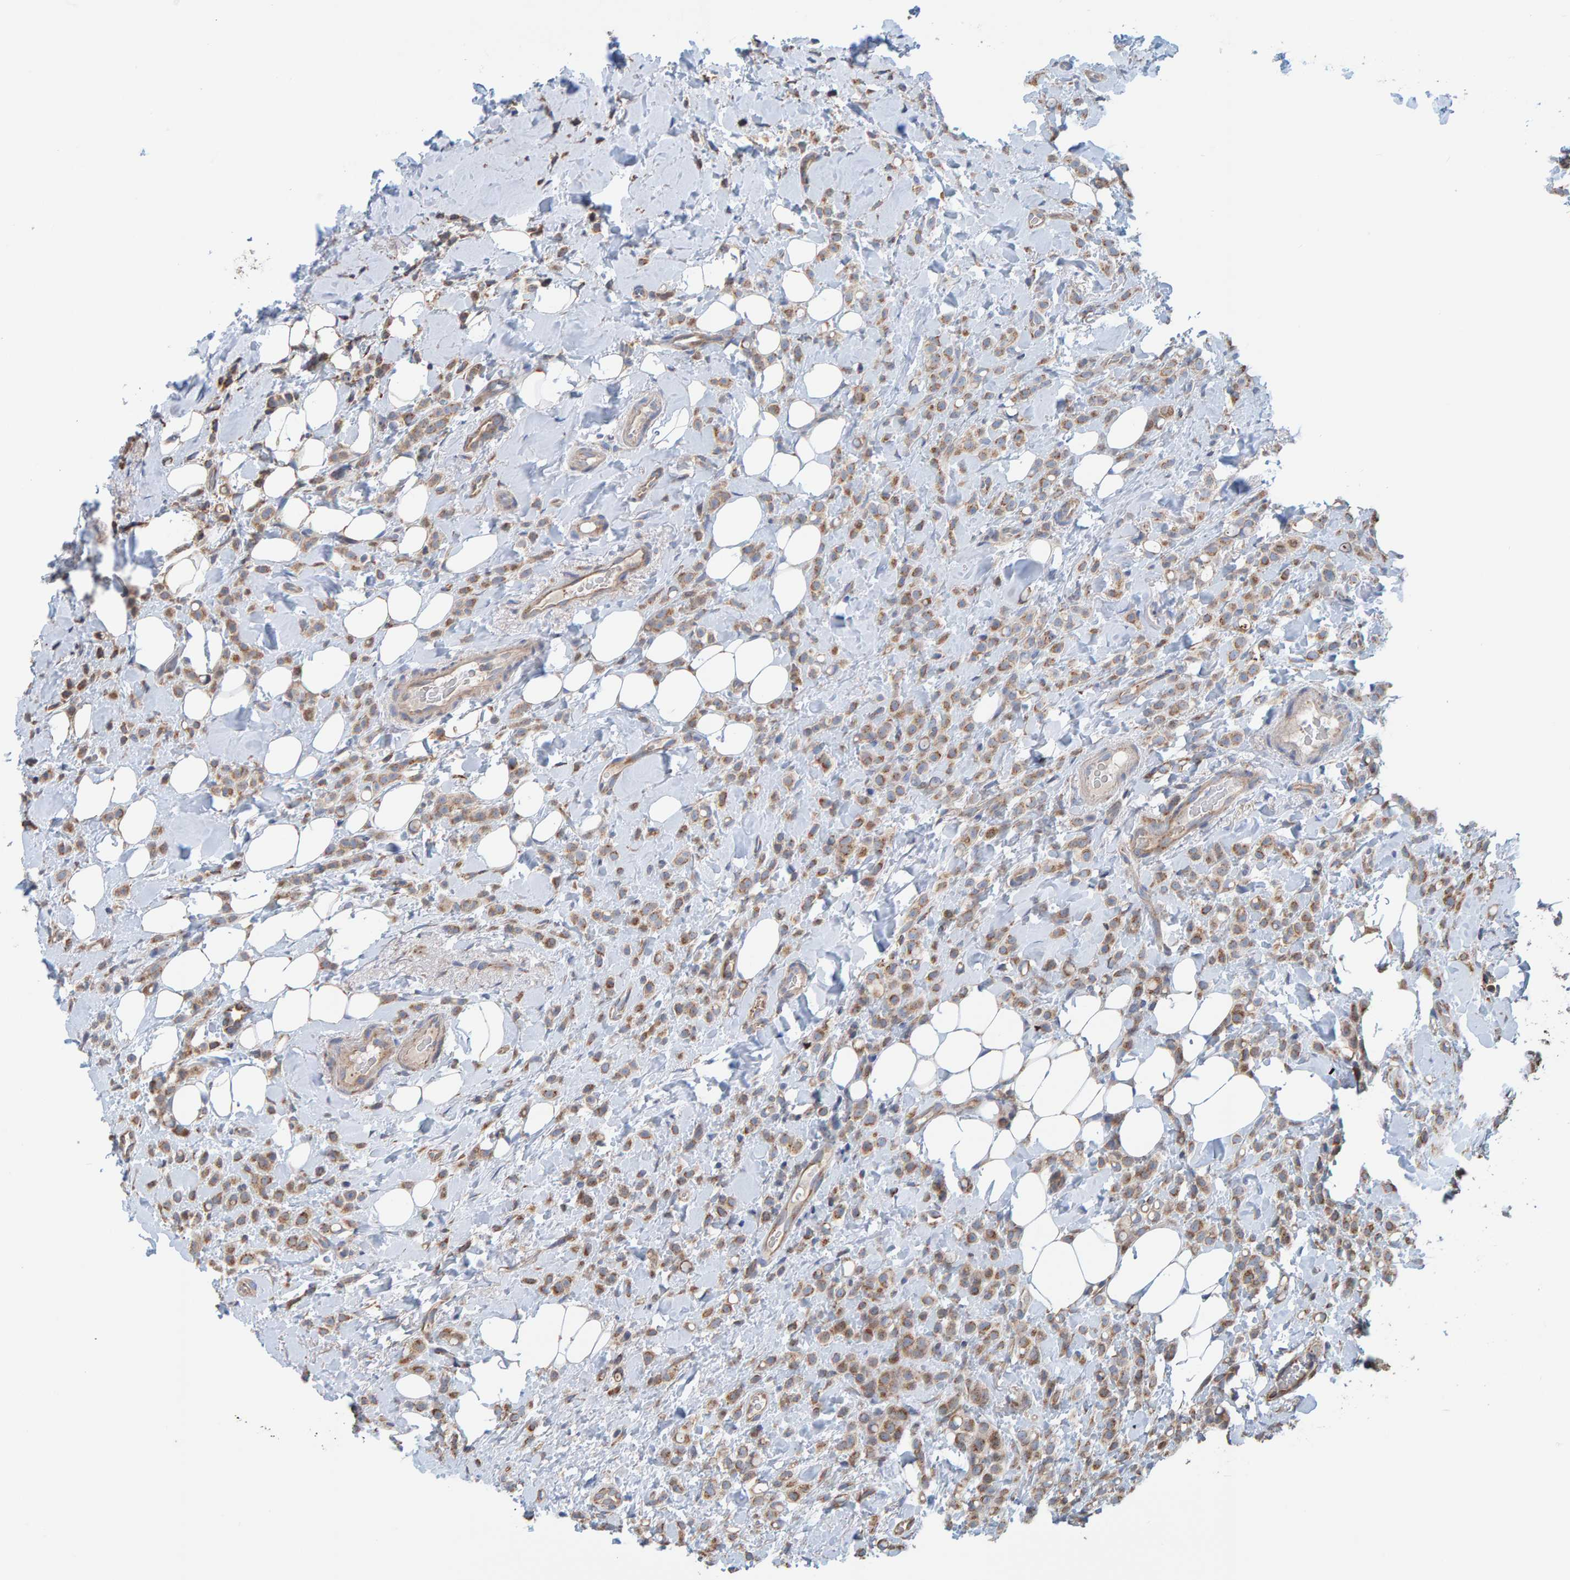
{"staining": {"intensity": "moderate", "quantity": ">75%", "location": "cytoplasmic/membranous"}, "tissue": "breast cancer", "cell_type": "Tumor cells", "image_type": "cancer", "snomed": [{"axis": "morphology", "description": "Normal tissue, NOS"}, {"axis": "morphology", "description": "Lobular carcinoma"}, {"axis": "topography", "description": "Breast"}], "caption": "Lobular carcinoma (breast) stained with a brown dye demonstrates moderate cytoplasmic/membranous positive staining in approximately >75% of tumor cells.", "gene": "MRPL45", "patient": {"sex": "female", "age": 50}}